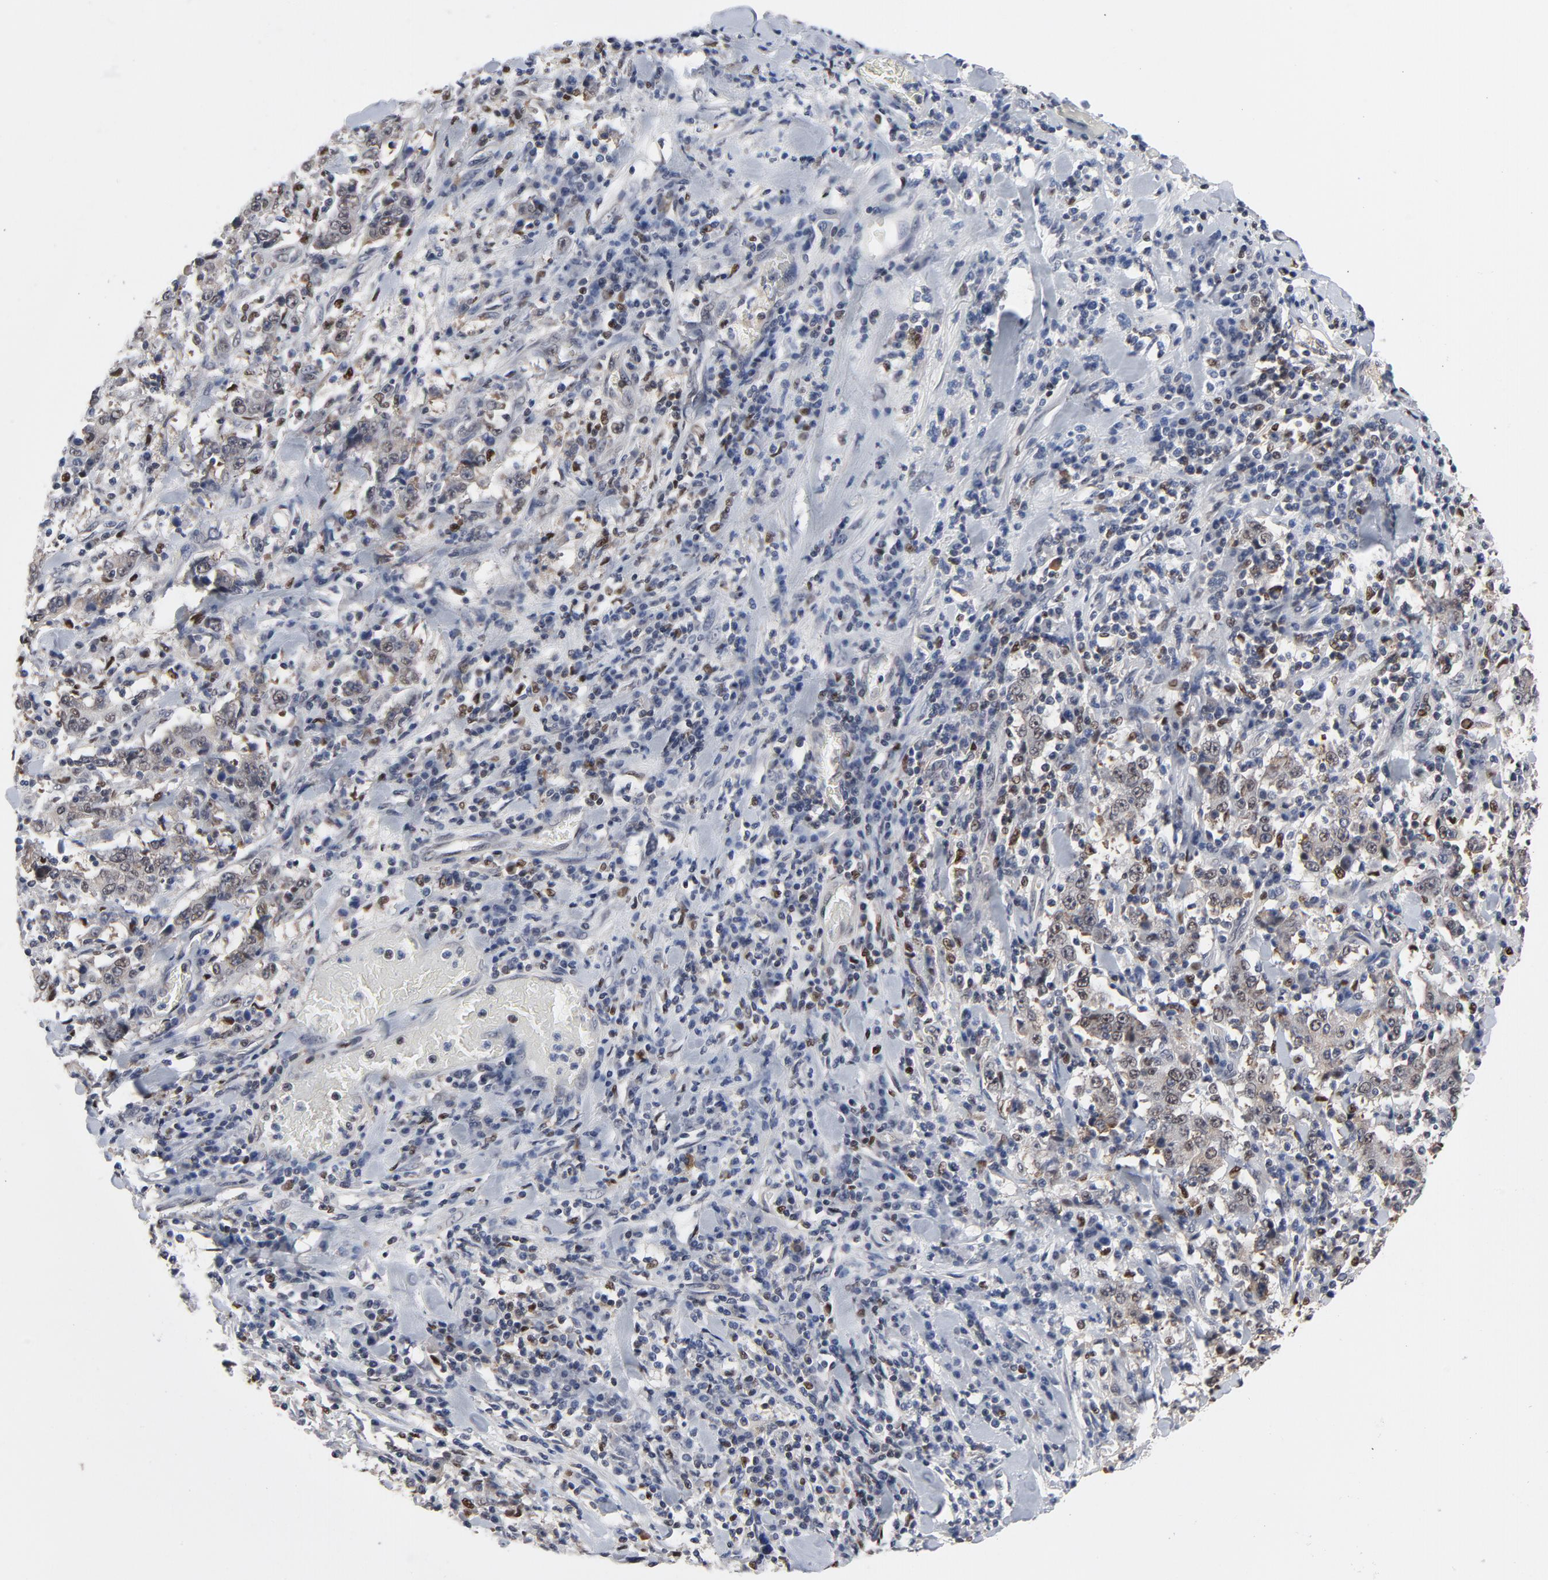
{"staining": {"intensity": "moderate", "quantity": "<25%", "location": "nuclear"}, "tissue": "stomach cancer", "cell_type": "Tumor cells", "image_type": "cancer", "snomed": [{"axis": "morphology", "description": "Normal tissue, NOS"}, {"axis": "morphology", "description": "Adenocarcinoma, NOS"}, {"axis": "topography", "description": "Stomach, upper"}, {"axis": "topography", "description": "Stomach"}], "caption": "The immunohistochemical stain labels moderate nuclear expression in tumor cells of adenocarcinoma (stomach) tissue. Nuclei are stained in blue.", "gene": "NFKB1", "patient": {"sex": "male", "age": 59}}